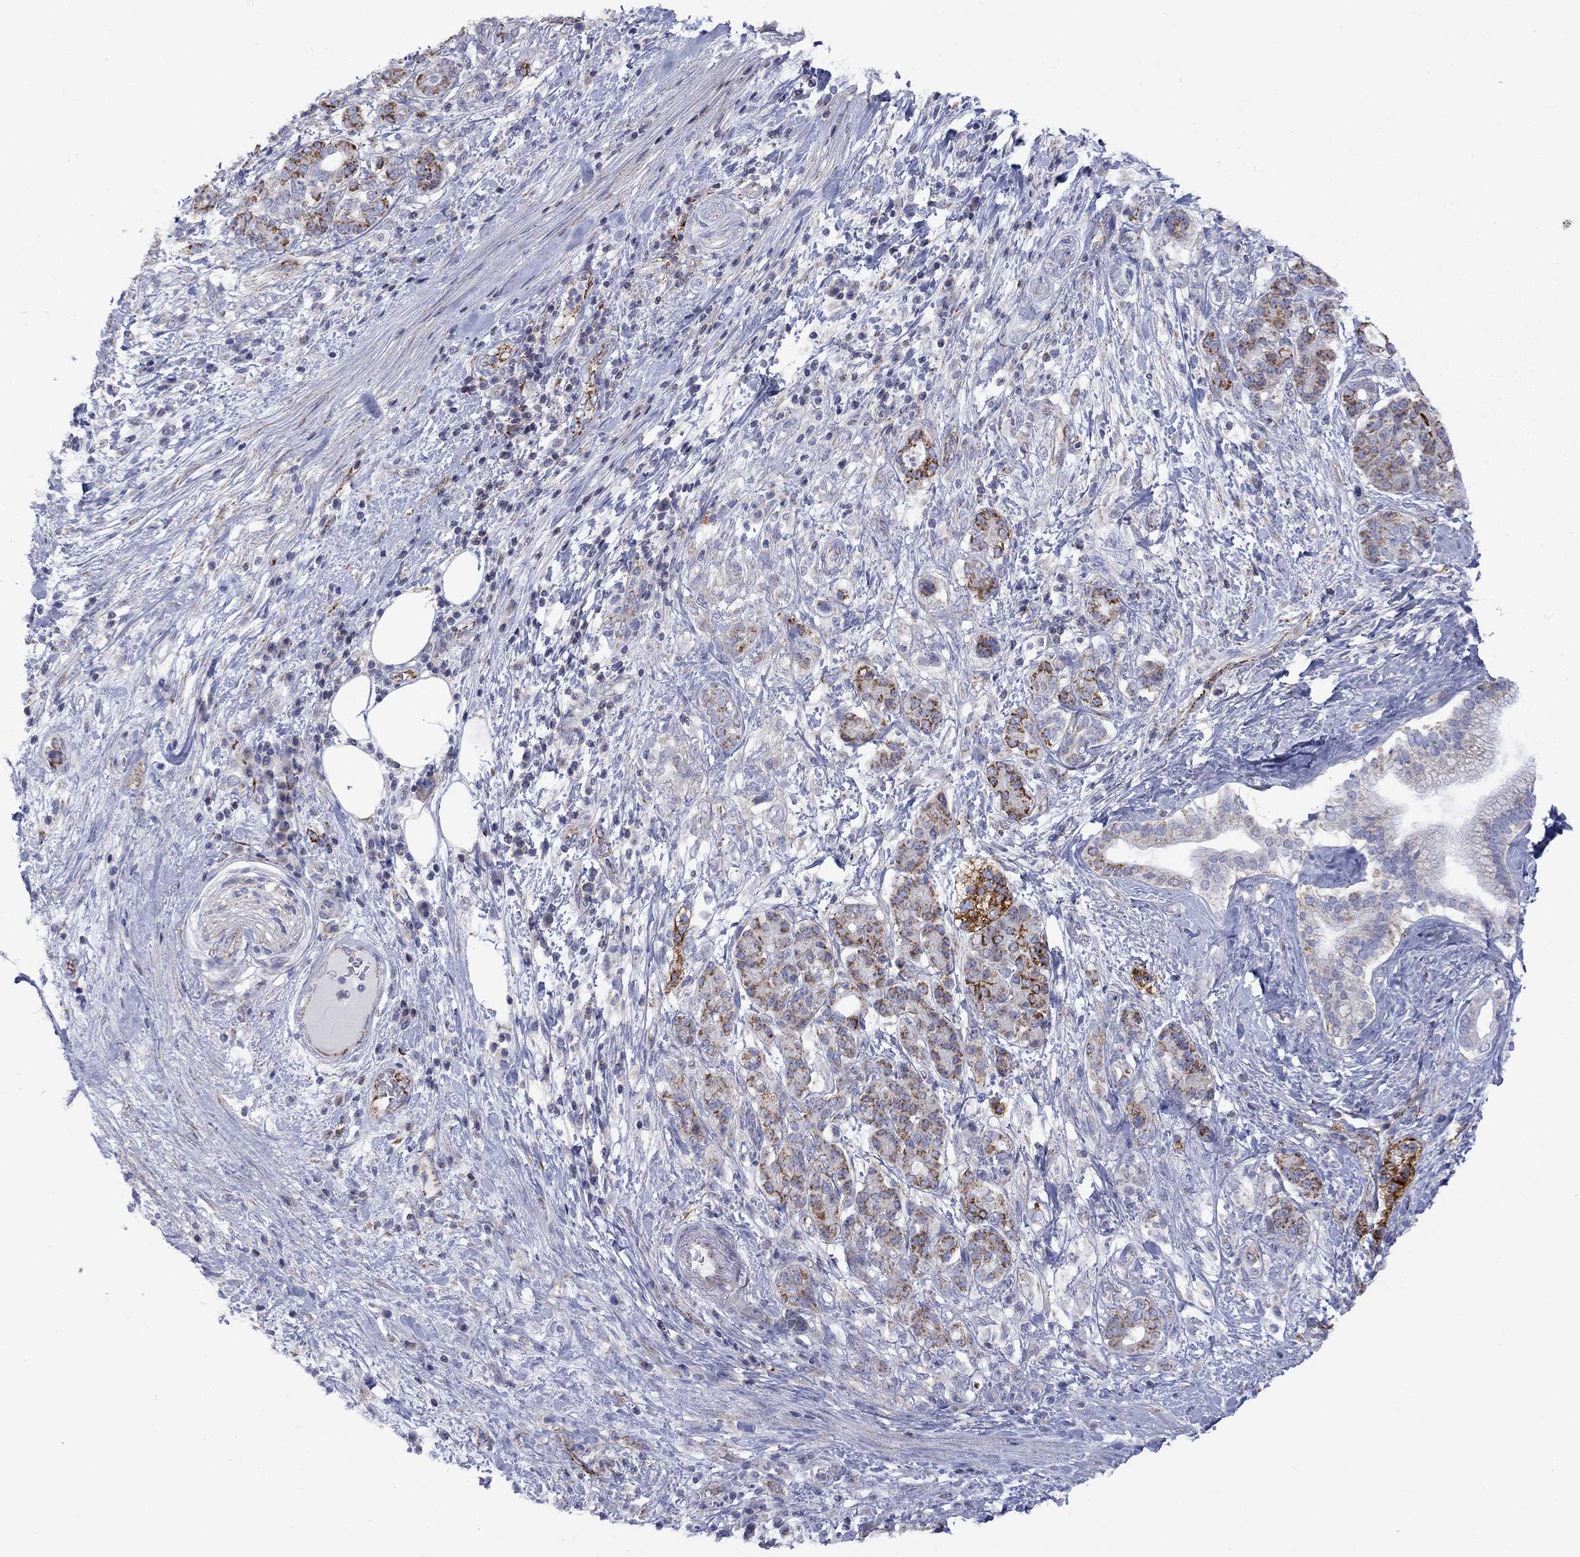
{"staining": {"intensity": "strong", "quantity": "<25%", "location": "cytoplasmic/membranous"}, "tissue": "pancreatic cancer", "cell_type": "Tumor cells", "image_type": "cancer", "snomed": [{"axis": "morphology", "description": "Adenocarcinoma, NOS"}, {"axis": "topography", "description": "Pancreas"}], "caption": "Immunohistochemistry (IHC) photomicrograph of neoplastic tissue: human pancreatic cancer (adenocarcinoma) stained using immunohistochemistry displays medium levels of strong protein expression localized specifically in the cytoplasmic/membranous of tumor cells, appearing as a cytoplasmic/membranous brown color.", "gene": "CISD1", "patient": {"sex": "female", "age": 73}}